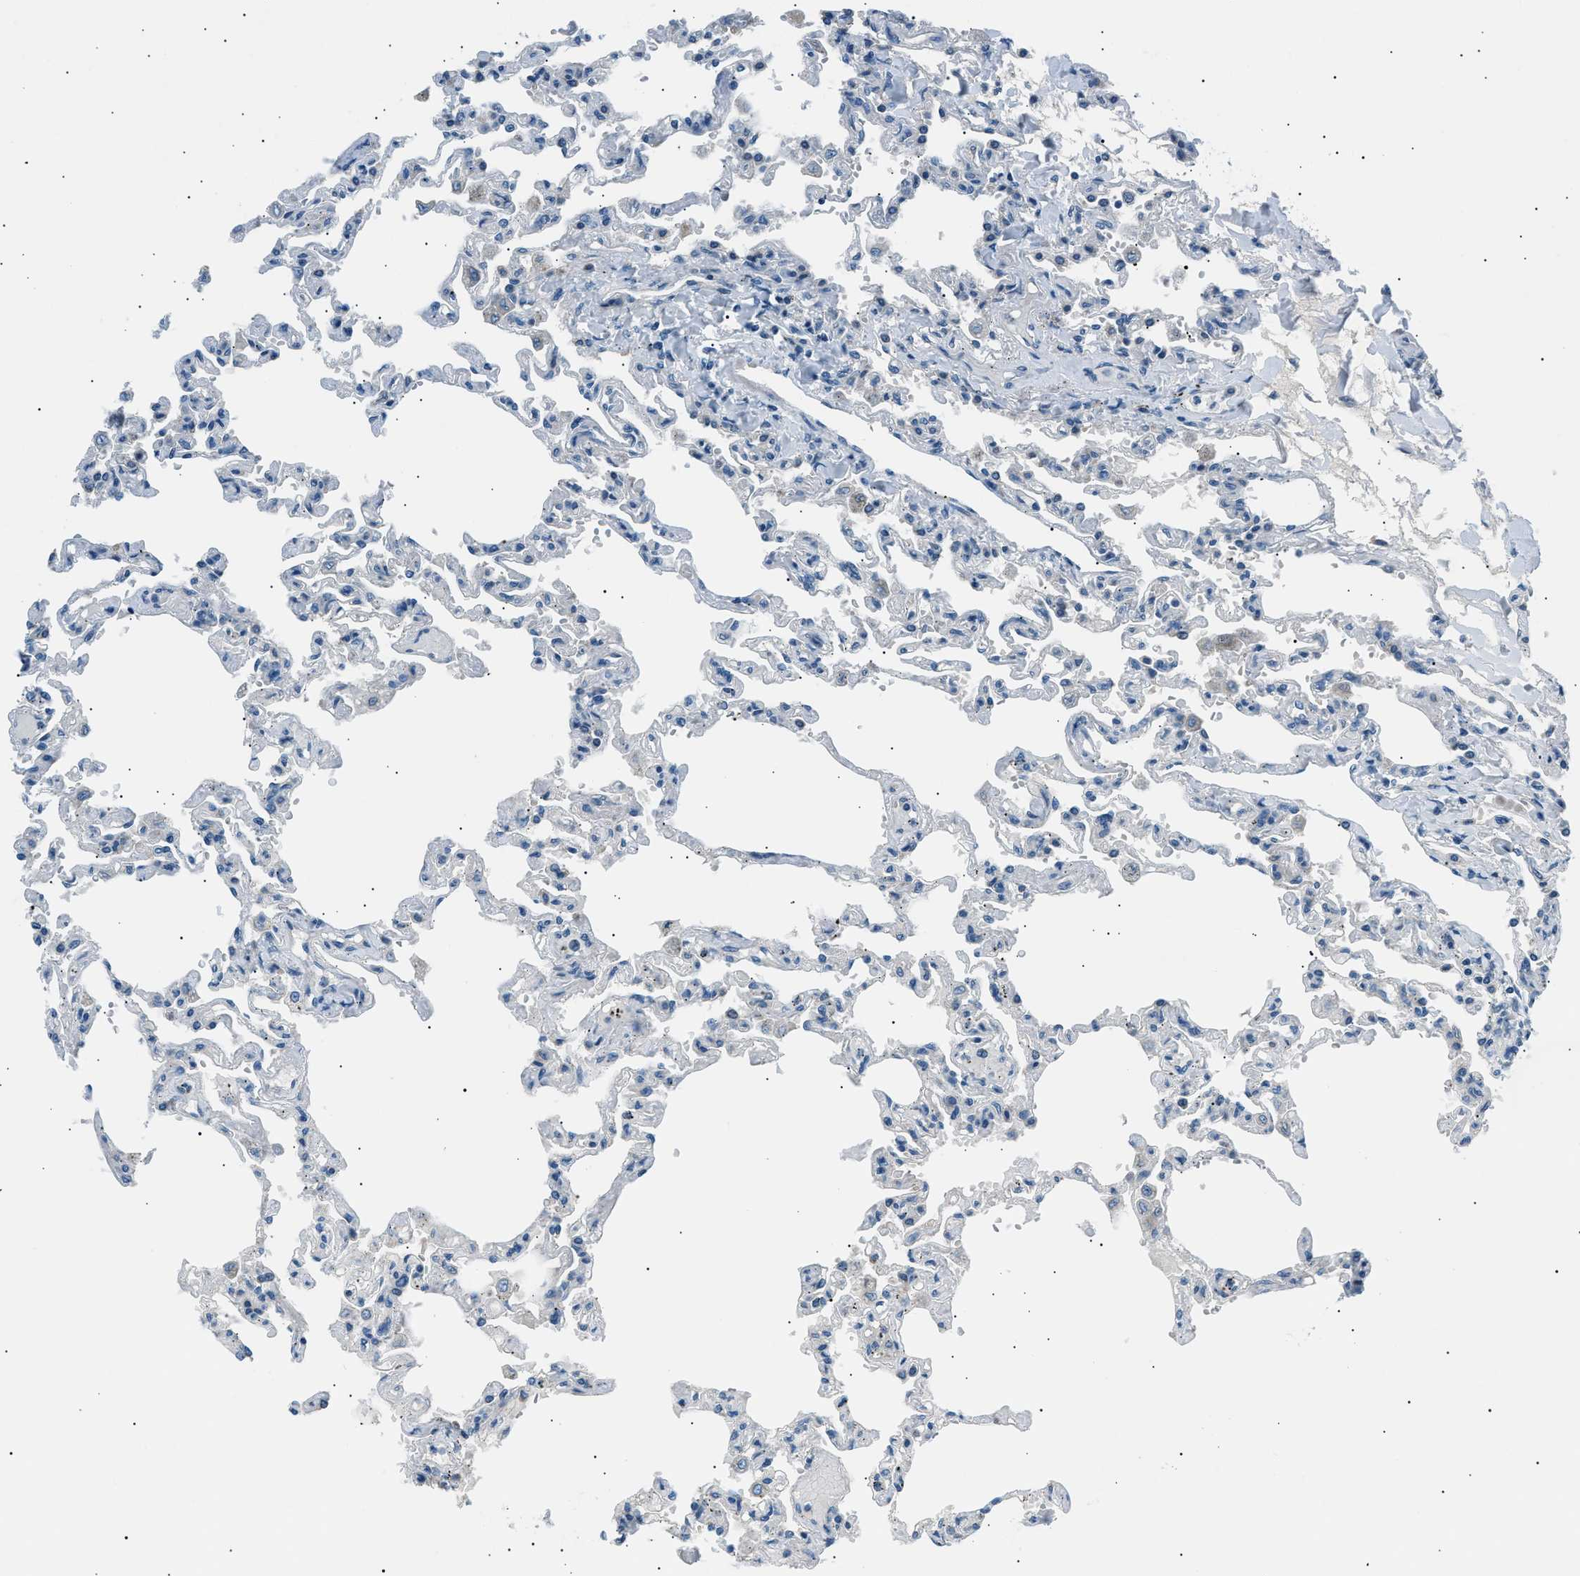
{"staining": {"intensity": "negative", "quantity": "none", "location": "none"}, "tissue": "lung", "cell_type": "Alveolar cells", "image_type": "normal", "snomed": [{"axis": "morphology", "description": "Normal tissue, NOS"}, {"axis": "topography", "description": "Lung"}], "caption": "Immunohistochemistry micrograph of benign lung stained for a protein (brown), which exhibits no positivity in alveolar cells.", "gene": "LRRC37B", "patient": {"sex": "male", "age": 21}}